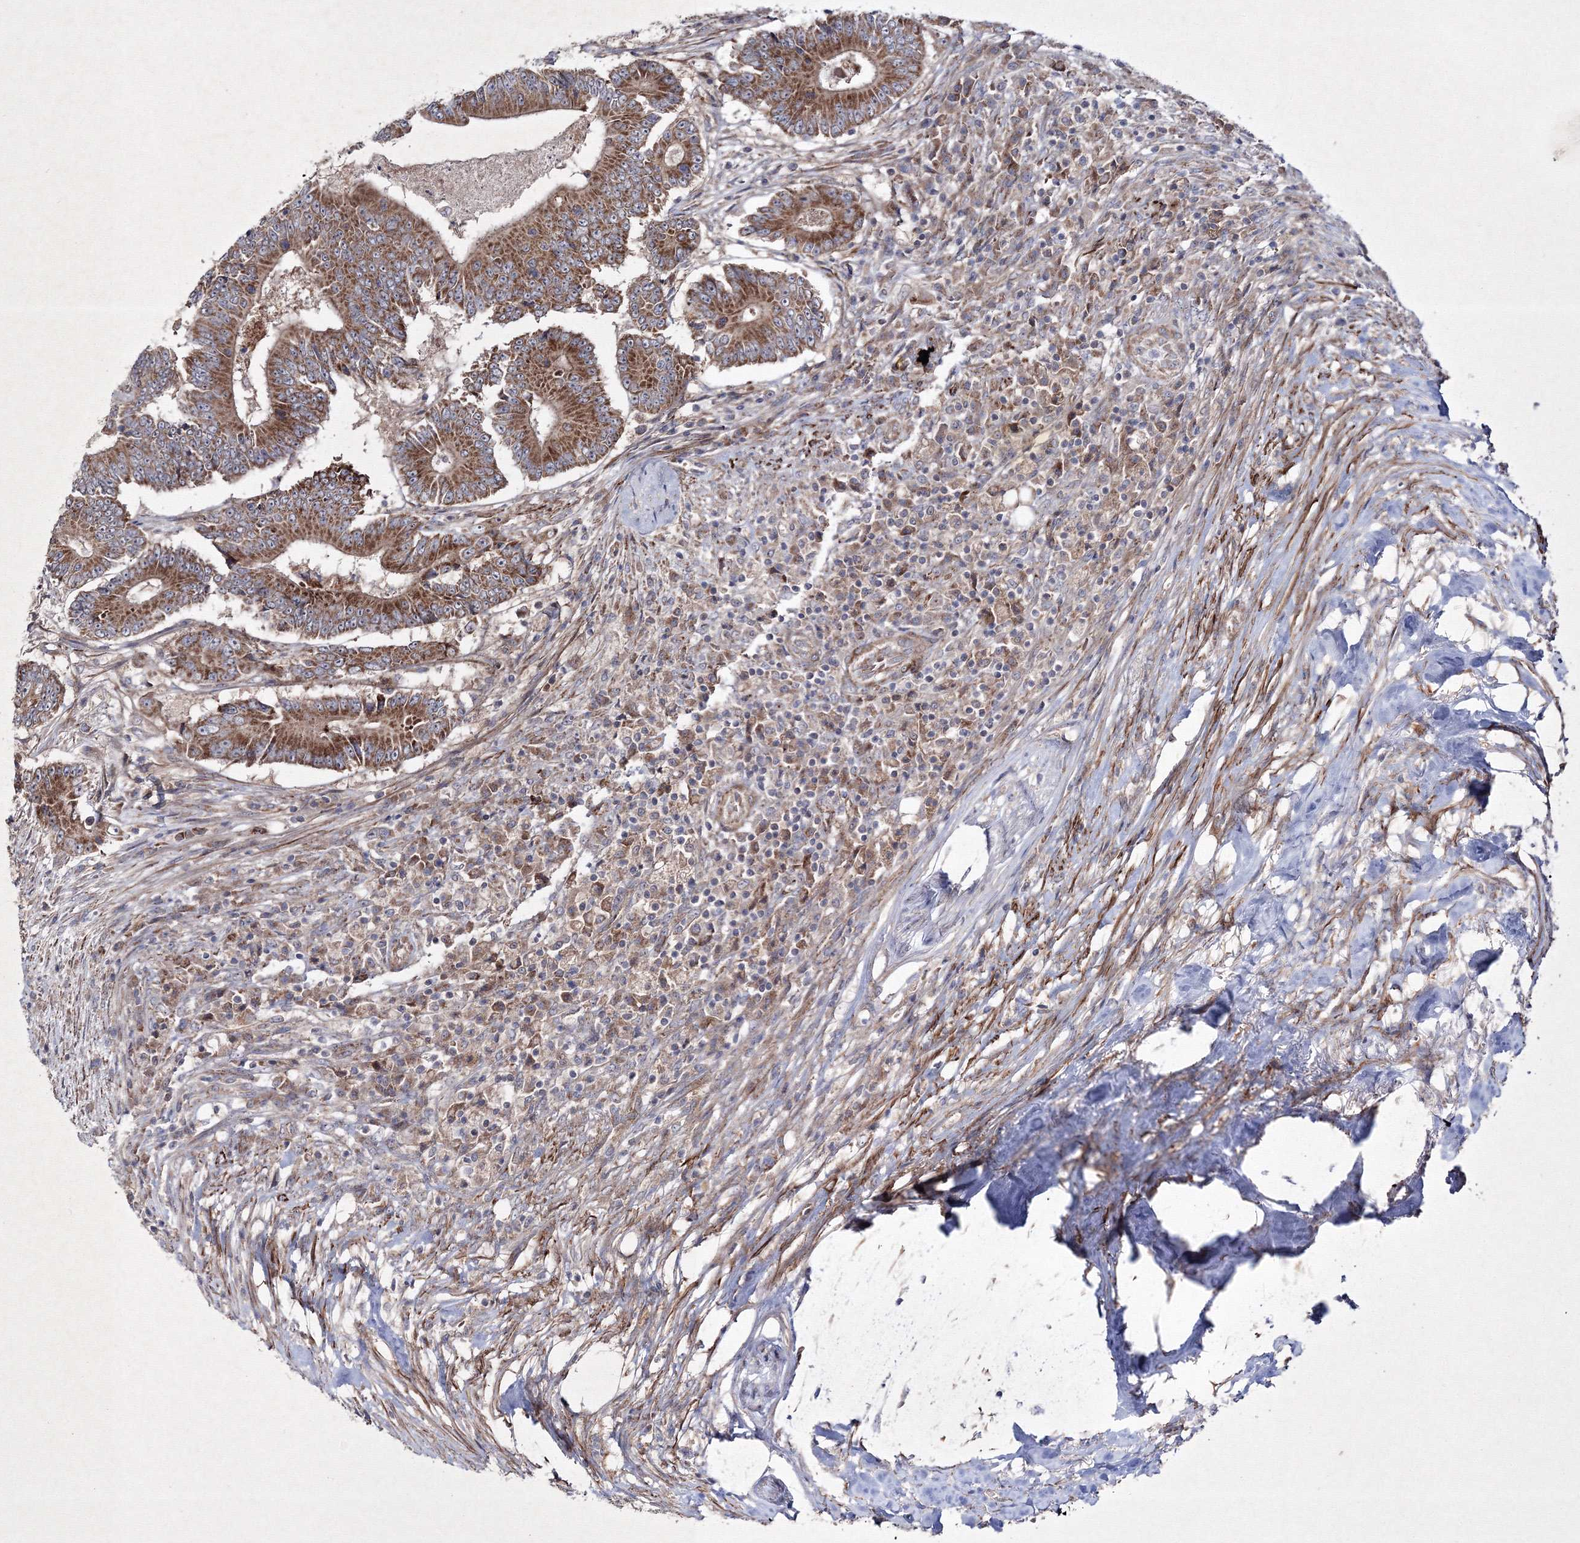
{"staining": {"intensity": "strong", "quantity": ">75%", "location": "cytoplasmic/membranous"}, "tissue": "colorectal cancer", "cell_type": "Tumor cells", "image_type": "cancer", "snomed": [{"axis": "morphology", "description": "Adenocarcinoma, NOS"}, {"axis": "topography", "description": "Colon"}], "caption": "Brown immunohistochemical staining in colorectal cancer (adenocarcinoma) exhibits strong cytoplasmic/membranous positivity in approximately >75% of tumor cells.", "gene": "GFM1", "patient": {"sex": "male", "age": 83}}